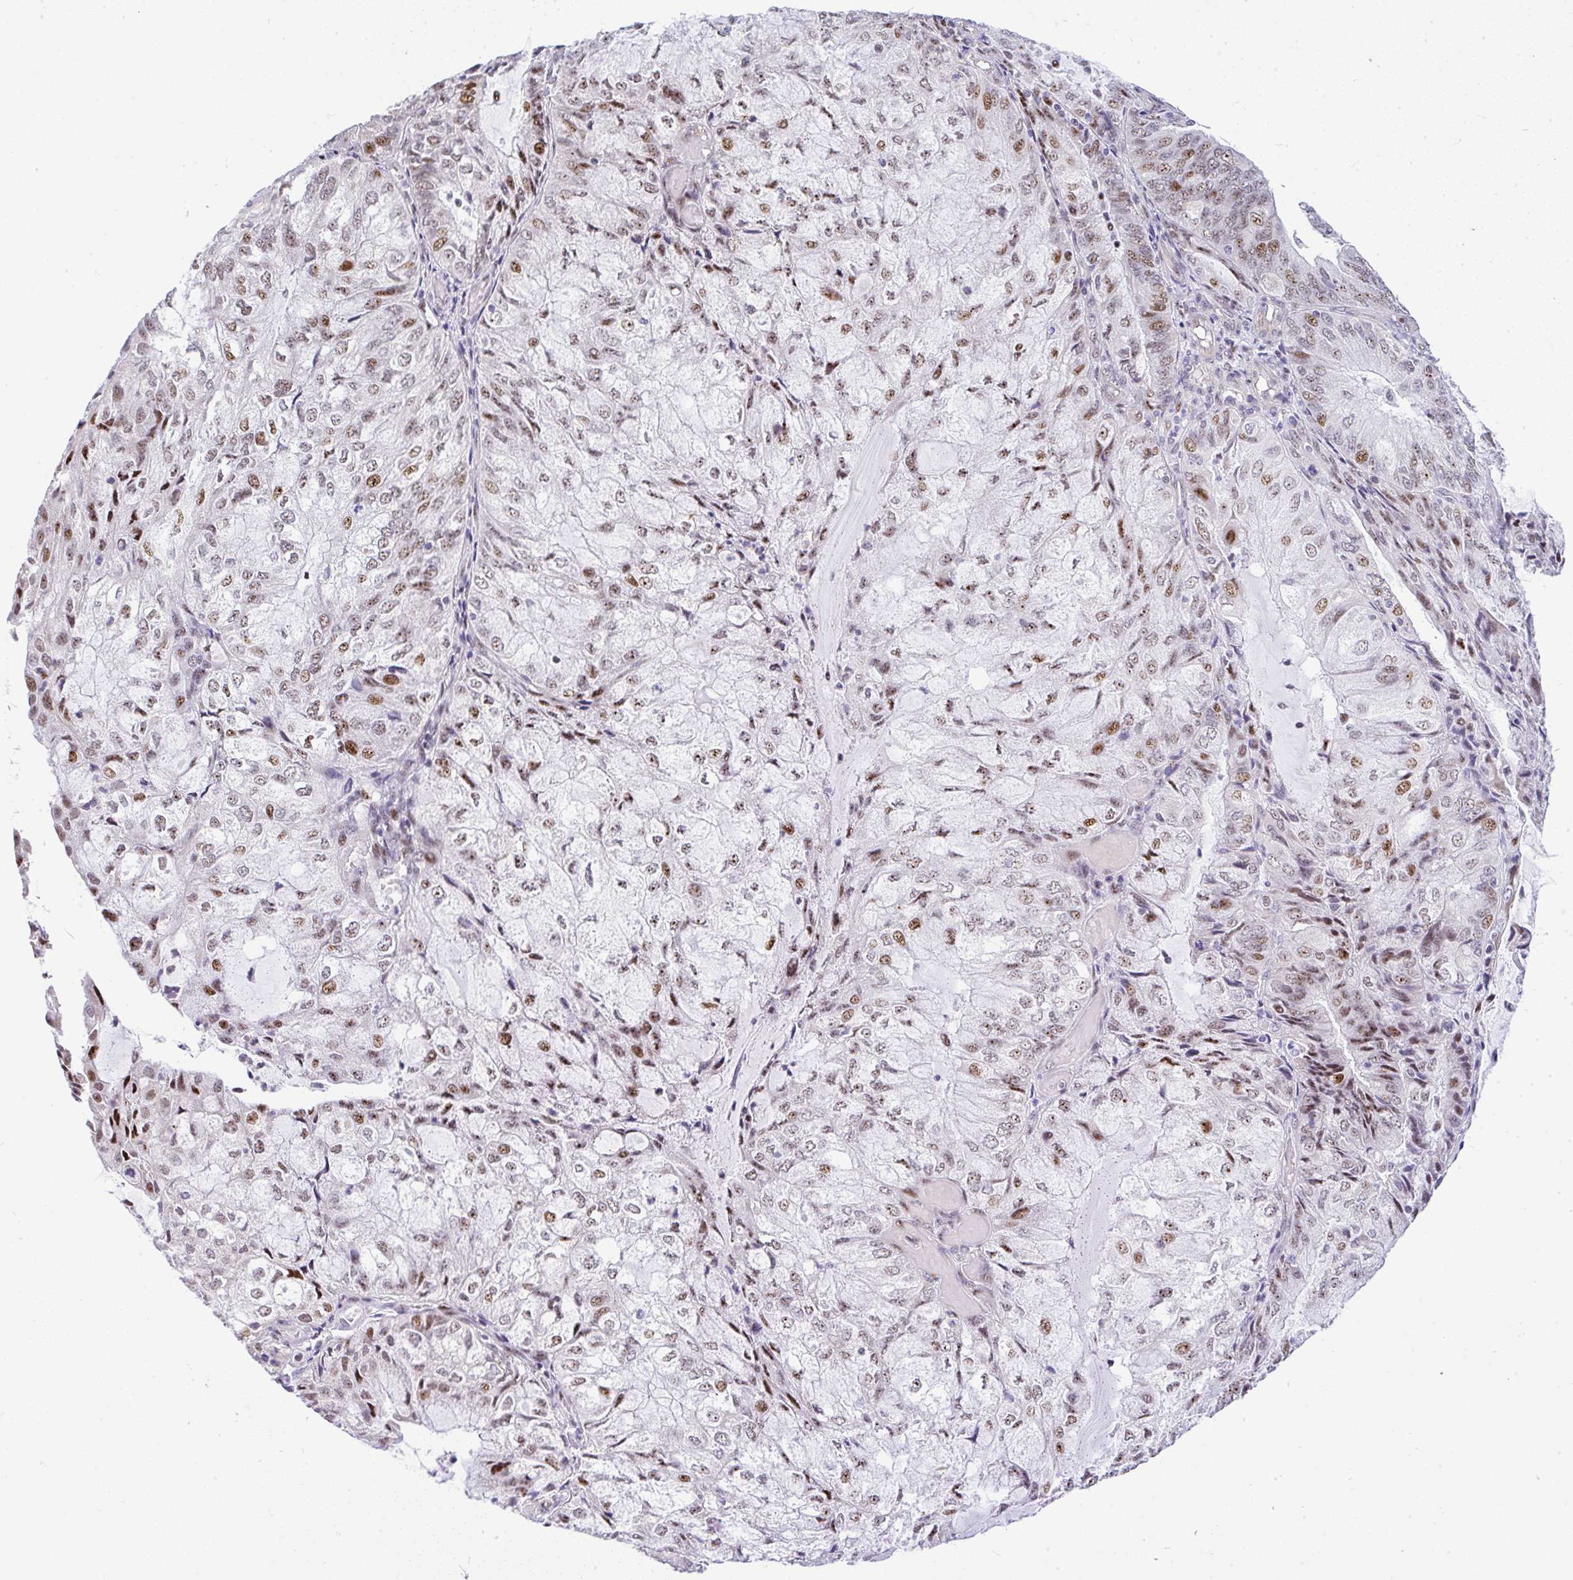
{"staining": {"intensity": "moderate", "quantity": ">75%", "location": "nuclear"}, "tissue": "endometrial cancer", "cell_type": "Tumor cells", "image_type": "cancer", "snomed": [{"axis": "morphology", "description": "Adenocarcinoma, NOS"}, {"axis": "topography", "description": "Endometrium"}], "caption": "Immunohistochemical staining of human endometrial cancer (adenocarcinoma) reveals medium levels of moderate nuclear expression in about >75% of tumor cells. (Stains: DAB (3,3'-diaminobenzidine) in brown, nuclei in blue, Microscopy: brightfield microscopy at high magnification).", "gene": "NR1D2", "patient": {"sex": "female", "age": 81}}